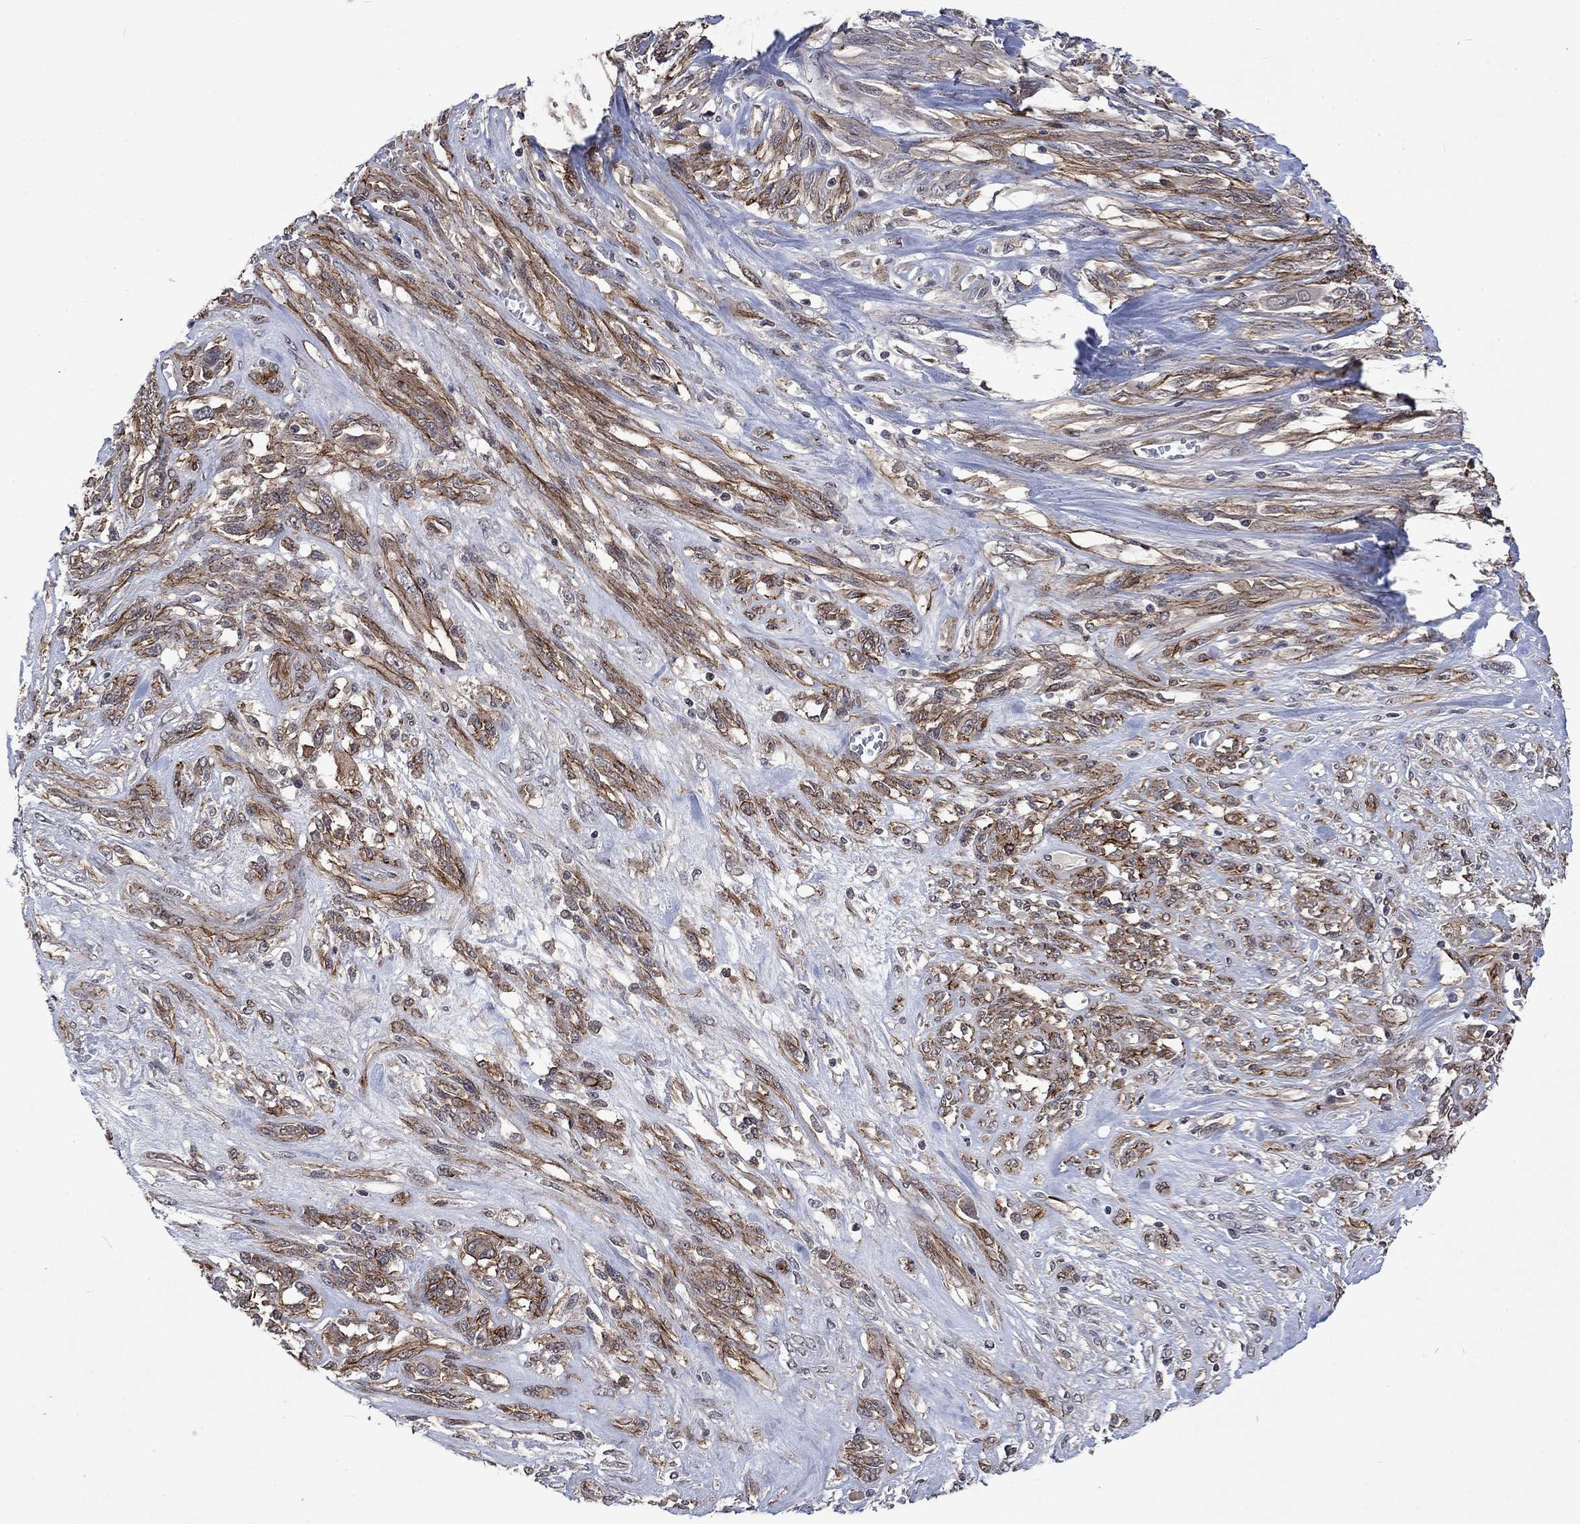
{"staining": {"intensity": "negative", "quantity": "none", "location": "none"}, "tissue": "melanoma", "cell_type": "Tumor cells", "image_type": "cancer", "snomed": [{"axis": "morphology", "description": "Malignant melanoma, NOS"}, {"axis": "topography", "description": "Skin"}], "caption": "This is an IHC image of melanoma. There is no positivity in tumor cells.", "gene": "PPP1R9A", "patient": {"sex": "female", "age": 91}}